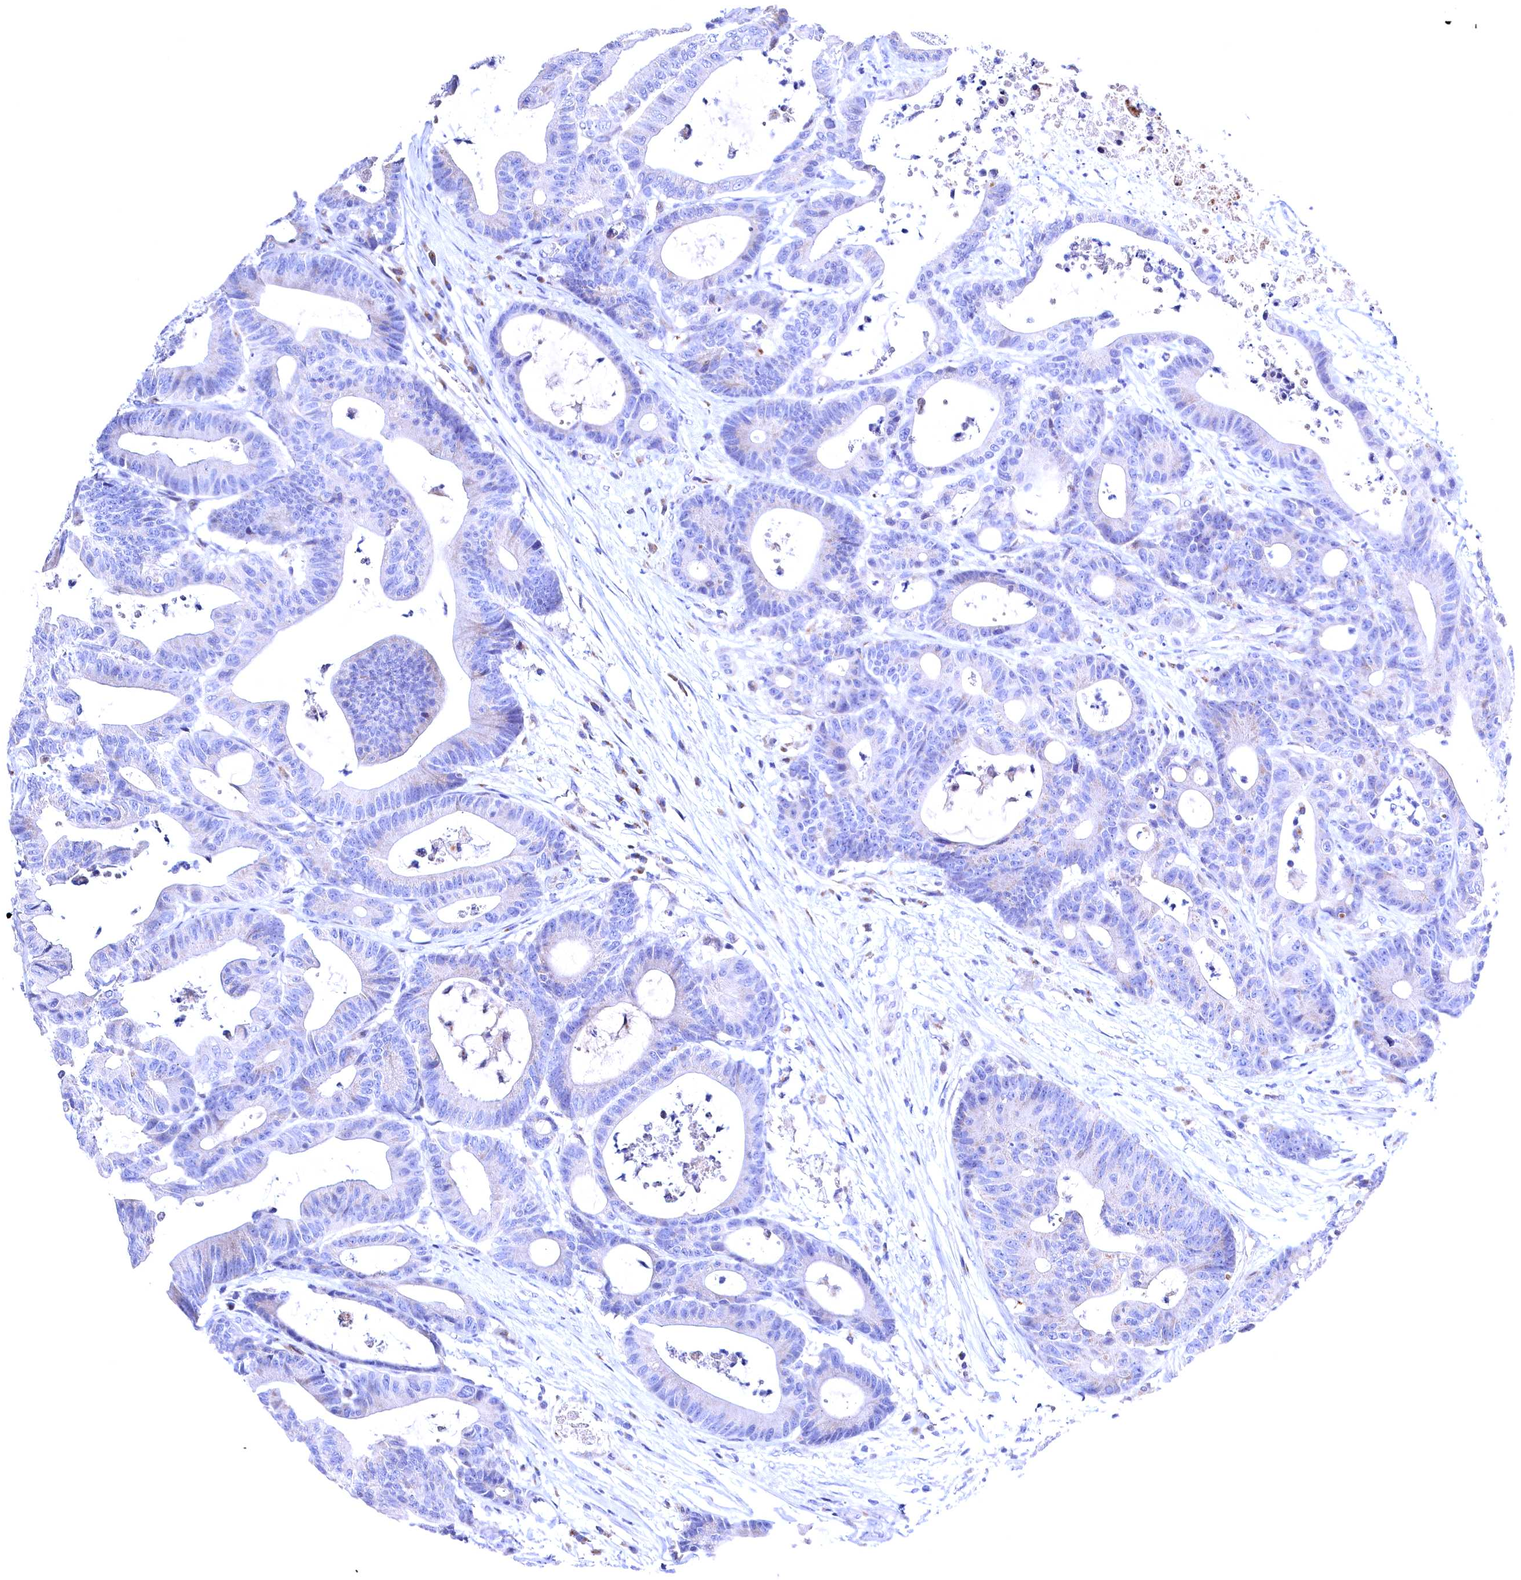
{"staining": {"intensity": "negative", "quantity": "none", "location": "none"}, "tissue": "colorectal cancer", "cell_type": "Tumor cells", "image_type": "cancer", "snomed": [{"axis": "morphology", "description": "Adenocarcinoma, NOS"}, {"axis": "topography", "description": "Colon"}], "caption": "An immunohistochemistry (IHC) micrograph of colorectal cancer is shown. There is no staining in tumor cells of colorectal cancer.", "gene": "GPR108", "patient": {"sex": "female", "age": 84}}